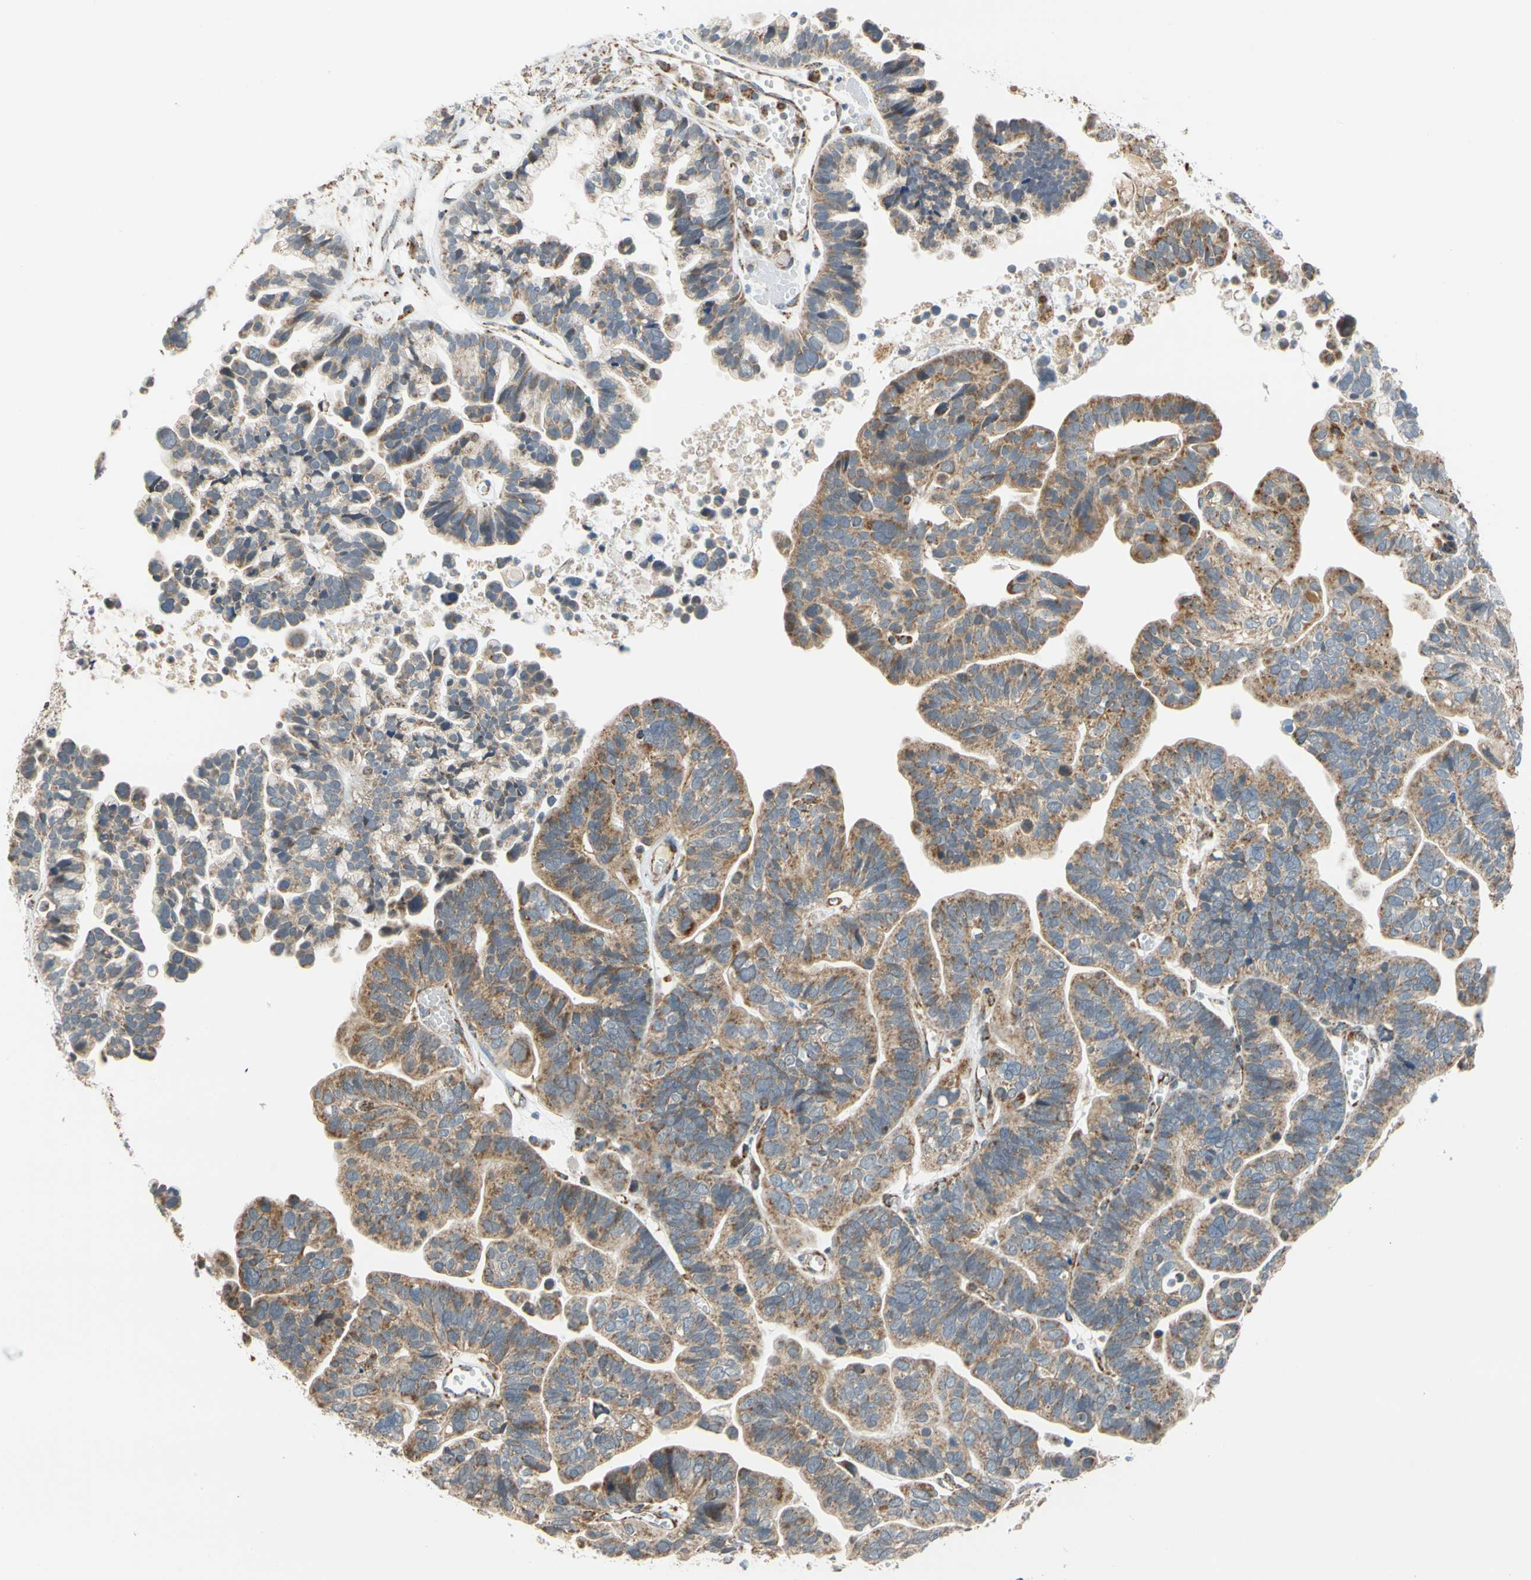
{"staining": {"intensity": "moderate", "quantity": "25%-75%", "location": "cytoplasmic/membranous"}, "tissue": "ovarian cancer", "cell_type": "Tumor cells", "image_type": "cancer", "snomed": [{"axis": "morphology", "description": "Cystadenocarcinoma, serous, NOS"}, {"axis": "topography", "description": "Ovary"}], "caption": "The immunohistochemical stain shows moderate cytoplasmic/membranous expression in tumor cells of ovarian cancer (serous cystadenocarcinoma) tissue. (Stains: DAB in brown, nuclei in blue, Microscopy: brightfield microscopy at high magnification).", "gene": "SFXN3", "patient": {"sex": "female", "age": 56}}